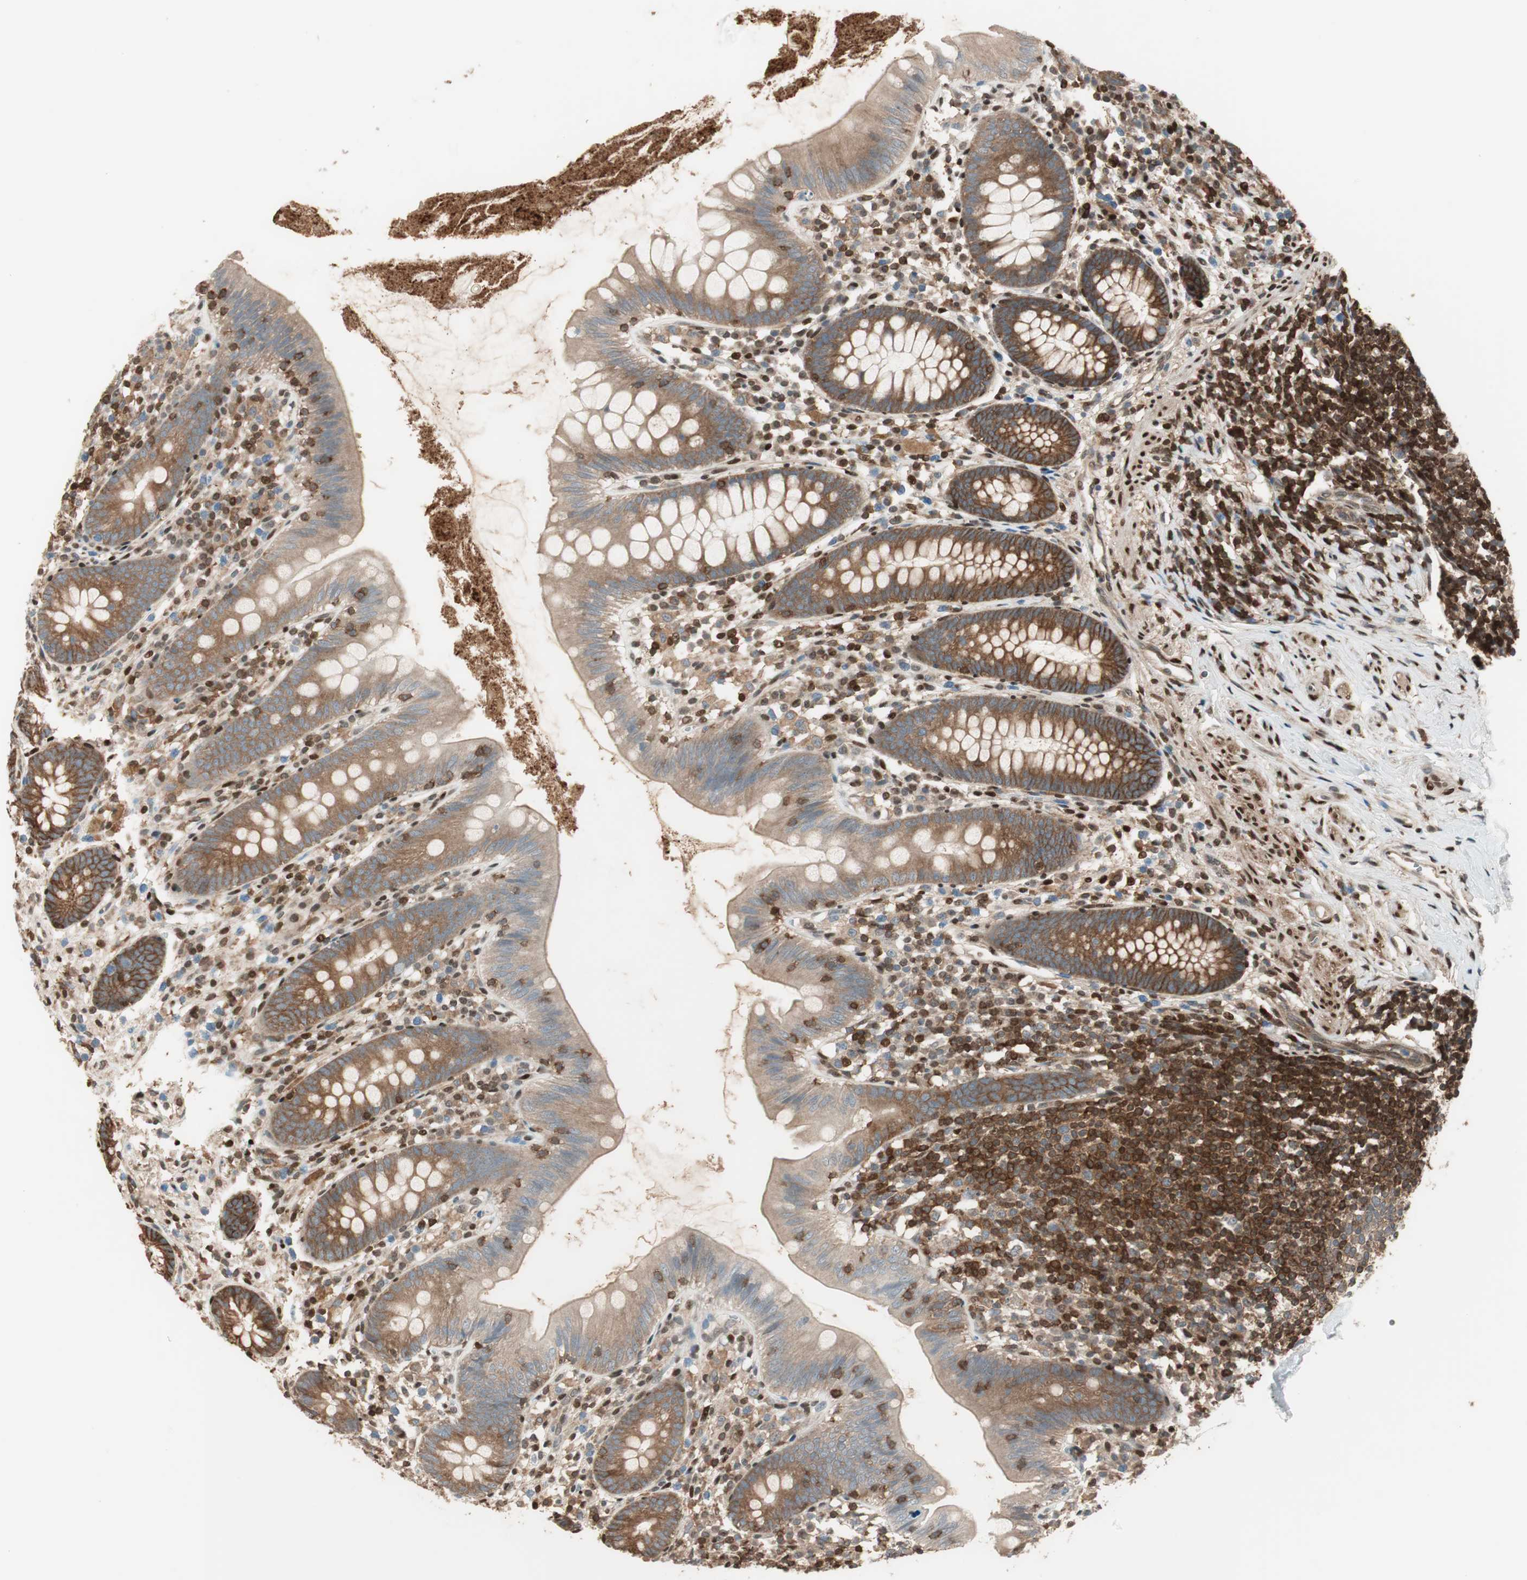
{"staining": {"intensity": "strong", "quantity": ">75%", "location": "cytoplasmic/membranous"}, "tissue": "appendix", "cell_type": "Glandular cells", "image_type": "normal", "snomed": [{"axis": "morphology", "description": "Normal tissue, NOS"}, {"axis": "topography", "description": "Appendix"}], "caption": "Protein expression analysis of benign human appendix reveals strong cytoplasmic/membranous expression in about >75% of glandular cells.", "gene": "BIN1", "patient": {"sex": "male", "age": 52}}